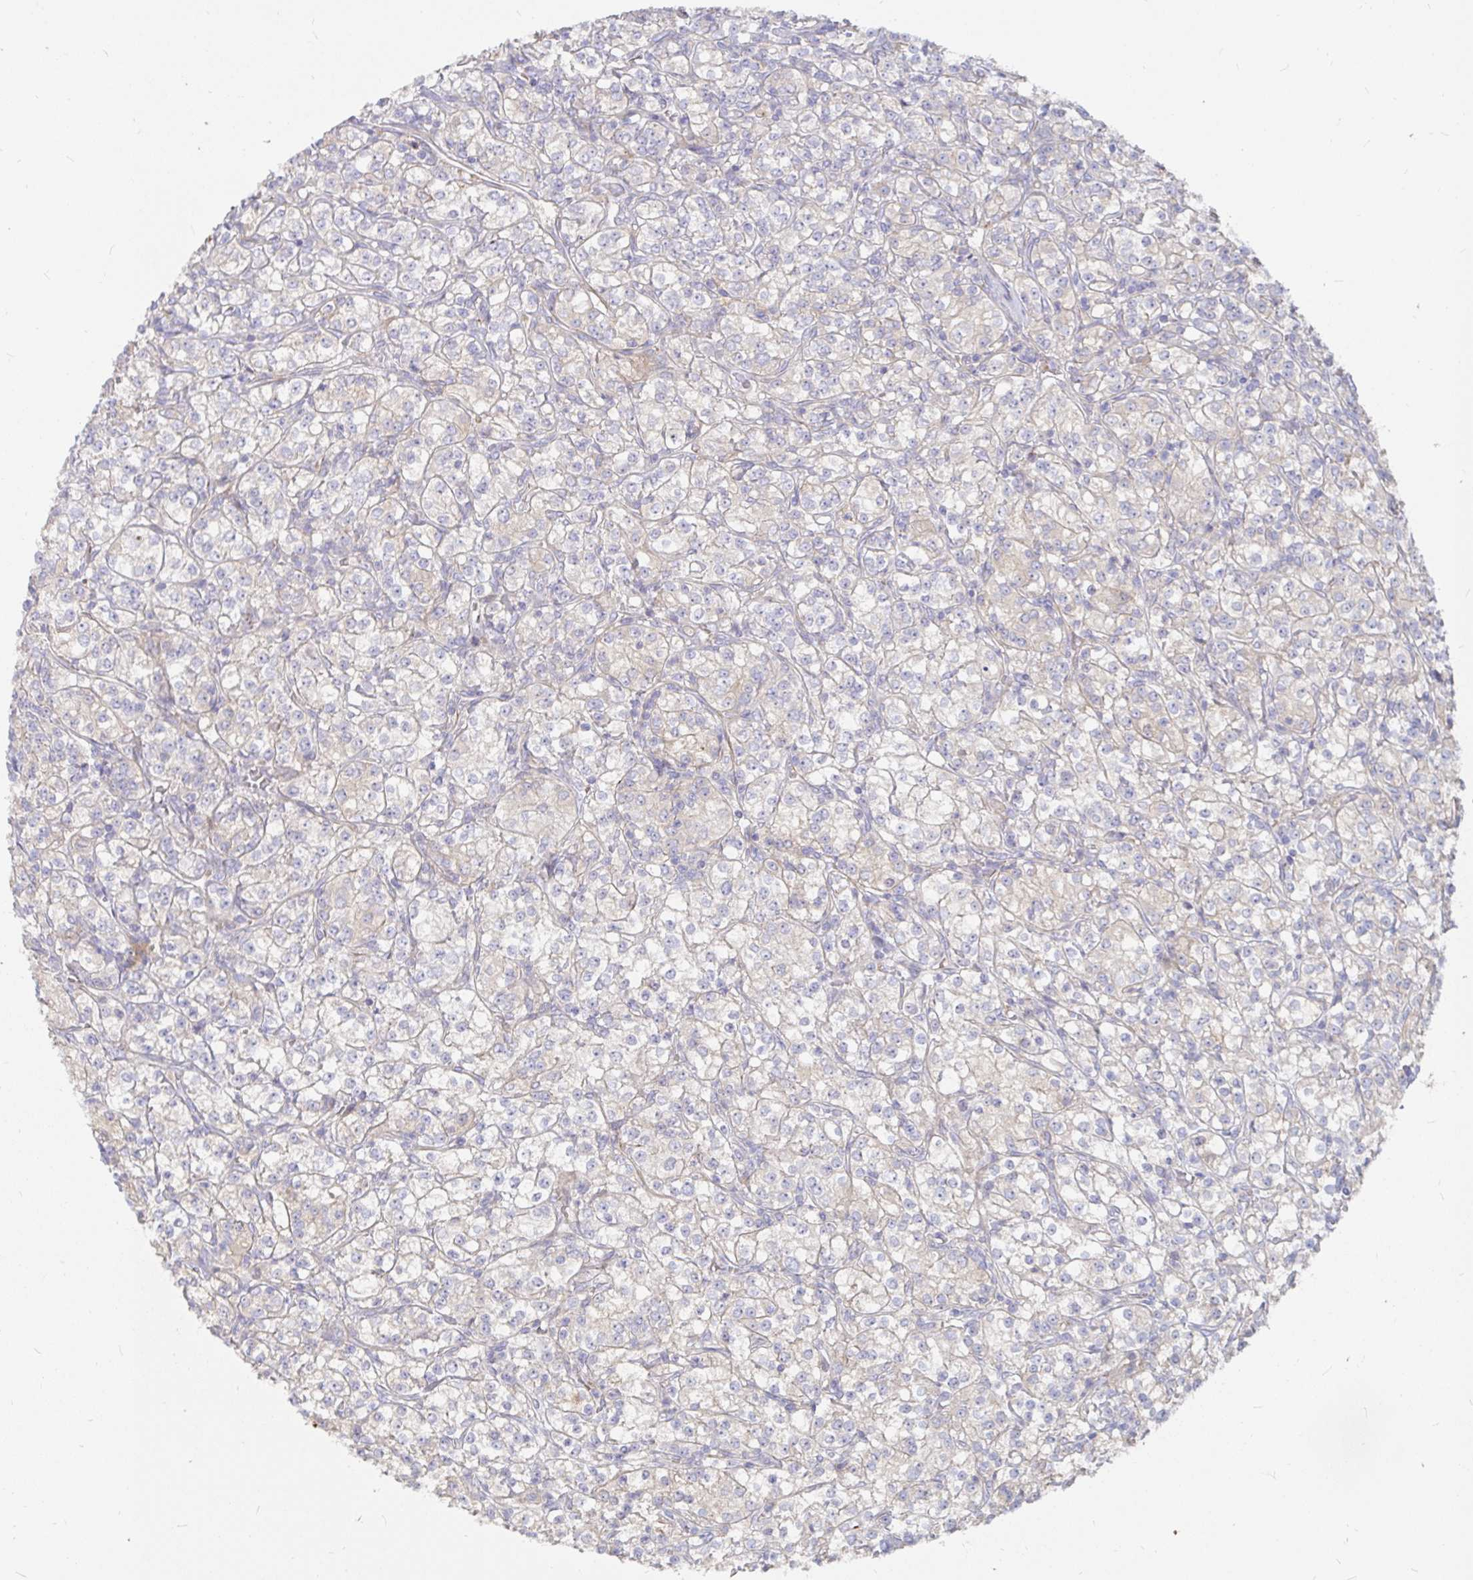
{"staining": {"intensity": "weak", "quantity": "<25%", "location": "cytoplasmic/membranous"}, "tissue": "renal cancer", "cell_type": "Tumor cells", "image_type": "cancer", "snomed": [{"axis": "morphology", "description": "Adenocarcinoma, NOS"}, {"axis": "topography", "description": "Kidney"}], "caption": "Immunohistochemical staining of human renal cancer (adenocarcinoma) demonstrates no significant positivity in tumor cells.", "gene": "KCTD19", "patient": {"sex": "male", "age": 77}}